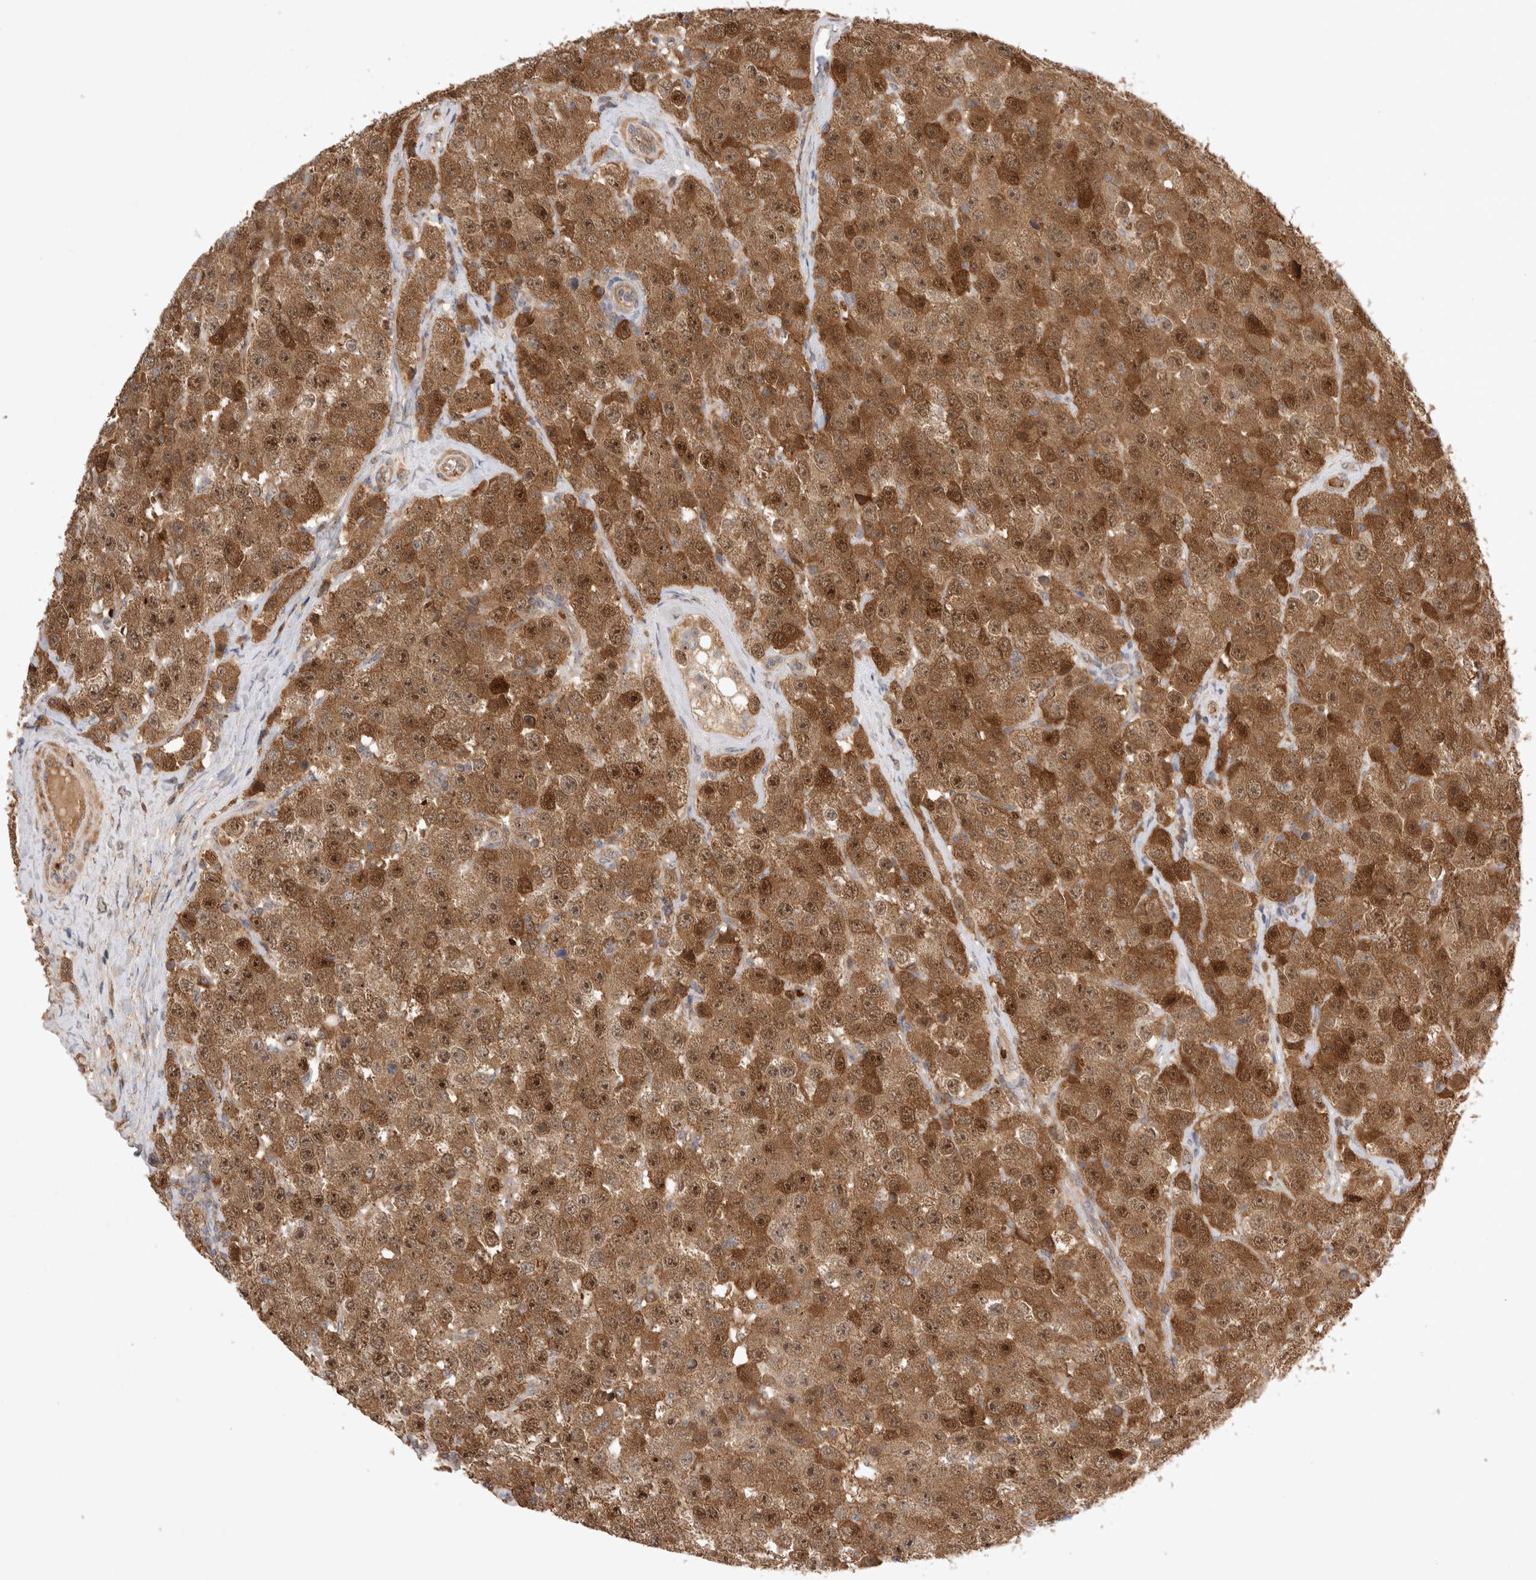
{"staining": {"intensity": "moderate", "quantity": ">75%", "location": "cytoplasmic/membranous,nuclear"}, "tissue": "testis cancer", "cell_type": "Tumor cells", "image_type": "cancer", "snomed": [{"axis": "morphology", "description": "Seminoma, NOS"}, {"axis": "morphology", "description": "Carcinoma, Embryonal, NOS"}, {"axis": "topography", "description": "Testis"}], "caption": "The histopathology image shows a brown stain indicating the presence of a protein in the cytoplasmic/membranous and nuclear of tumor cells in testis cancer. (DAB (3,3'-diaminobenzidine) = brown stain, brightfield microscopy at high magnification).", "gene": "FAM221A", "patient": {"sex": "male", "age": 28}}